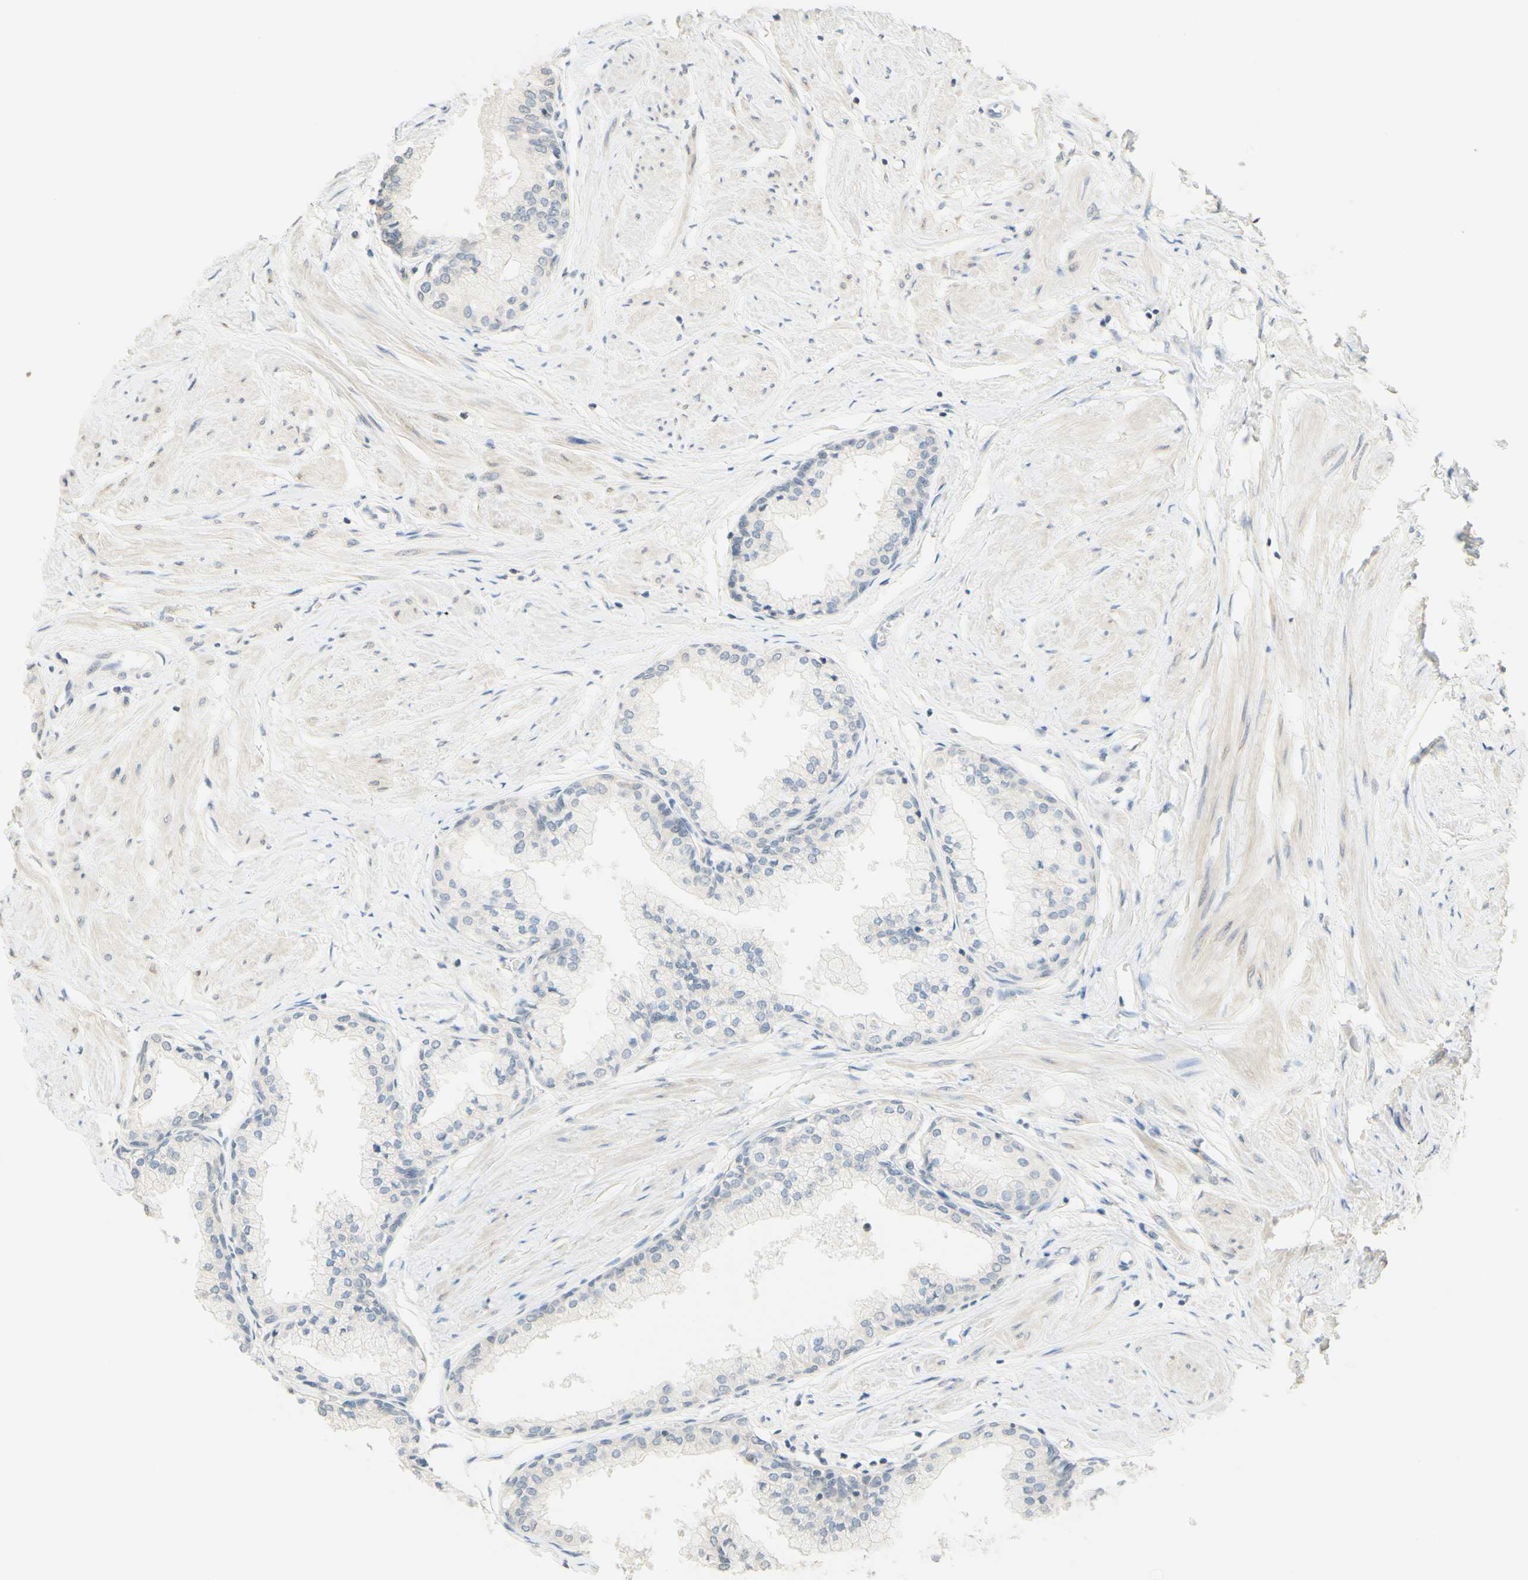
{"staining": {"intensity": "weak", "quantity": ">75%", "location": "cytoplasmic/membranous"}, "tissue": "prostate", "cell_type": "Glandular cells", "image_type": "normal", "snomed": [{"axis": "morphology", "description": "Normal tissue, NOS"}, {"axis": "topography", "description": "Prostate"}, {"axis": "topography", "description": "Seminal veicle"}], "caption": "This is an image of immunohistochemistry (IHC) staining of unremarkable prostate, which shows weak positivity in the cytoplasmic/membranous of glandular cells.", "gene": "MAG", "patient": {"sex": "male", "age": 60}}